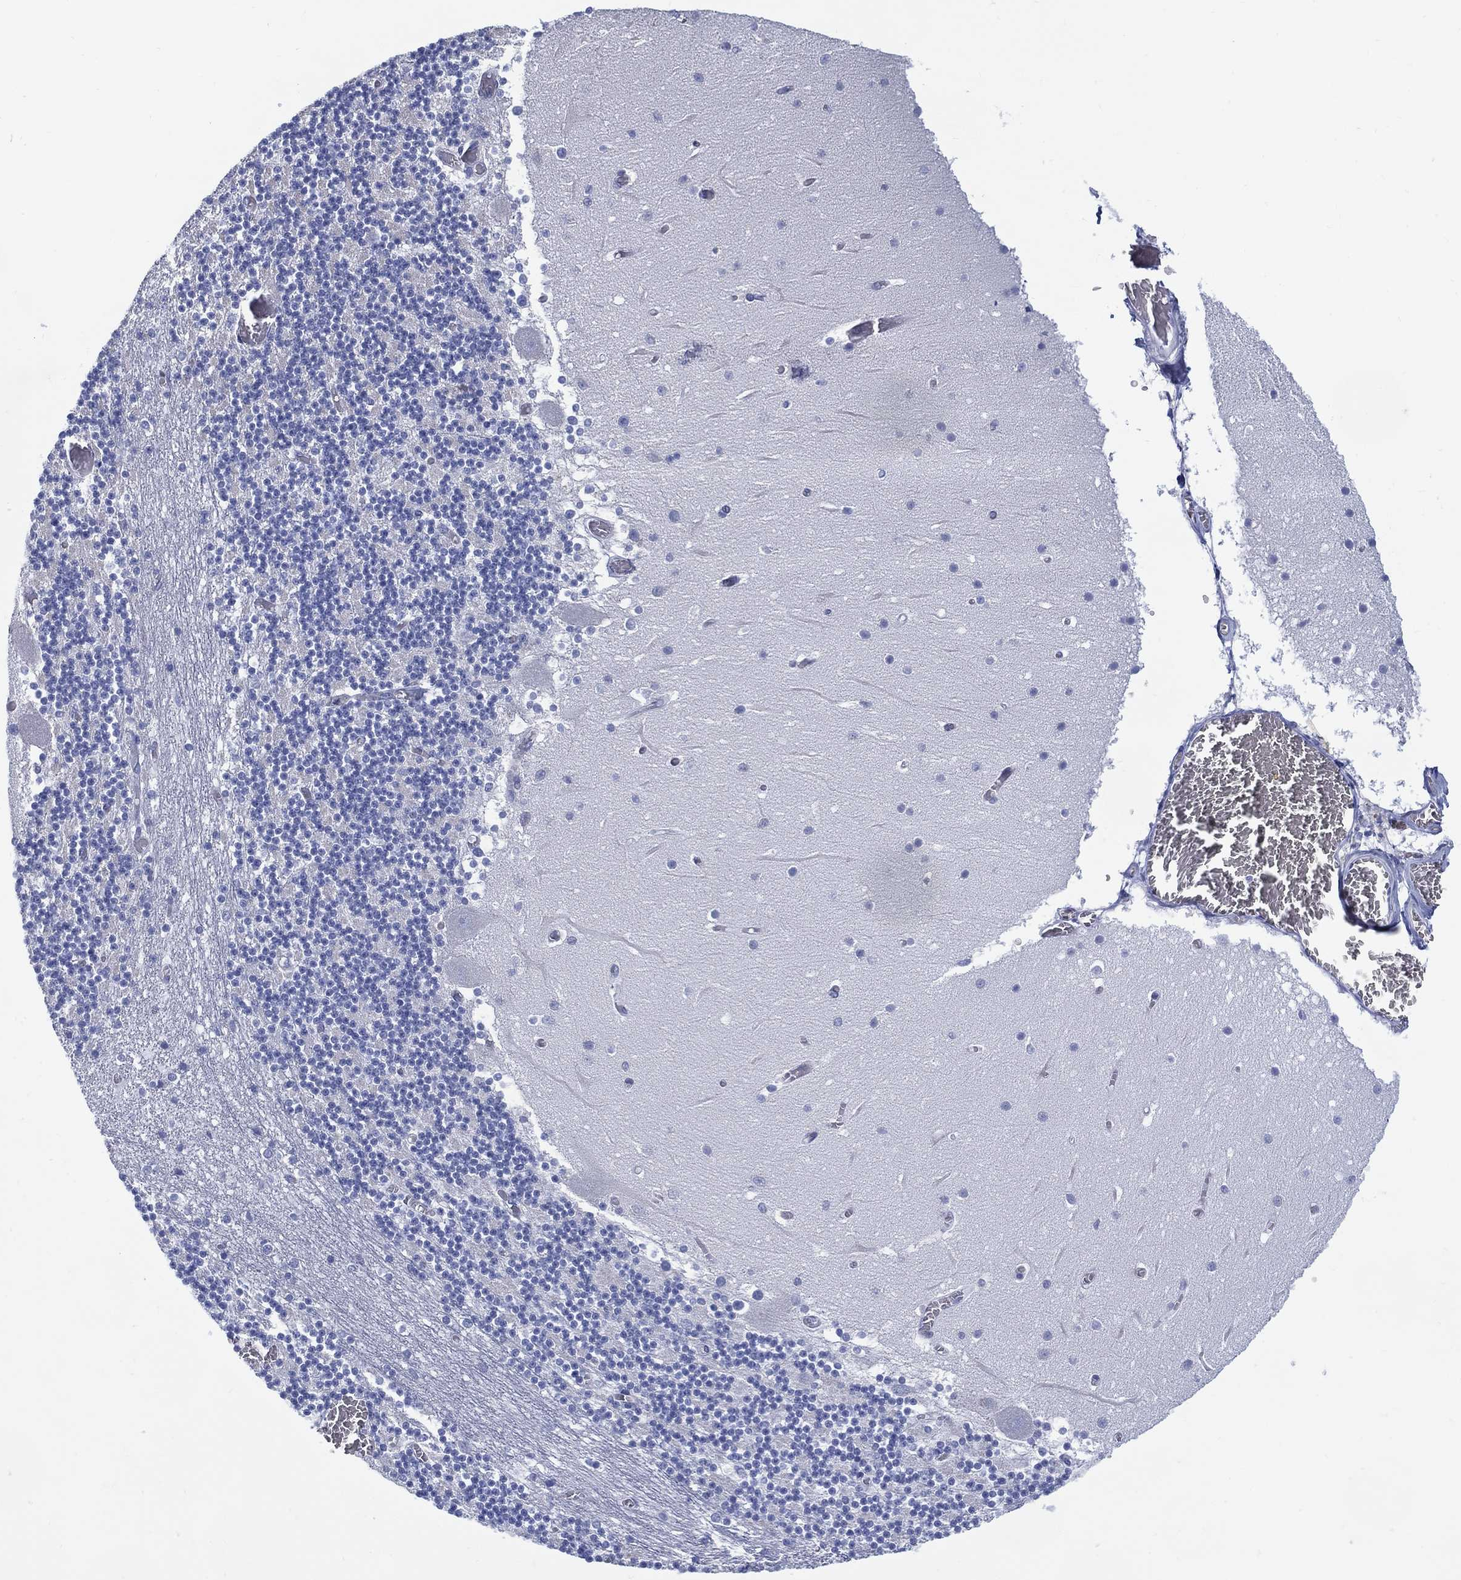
{"staining": {"intensity": "negative", "quantity": "none", "location": "none"}, "tissue": "cerebellum", "cell_type": "Cells in granular layer", "image_type": "normal", "snomed": [{"axis": "morphology", "description": "Normal tissue, NOS"}, {"axis": "topography", "description": "Cerebellum"}], "caption": "Immunohistochemistry (IHC) of benign cerebellum shows no positivity in cells in granular layer. Nuclei are stained in blue.", "gene": "DDI1", "patient": {"sex": "female", "age": 28}}